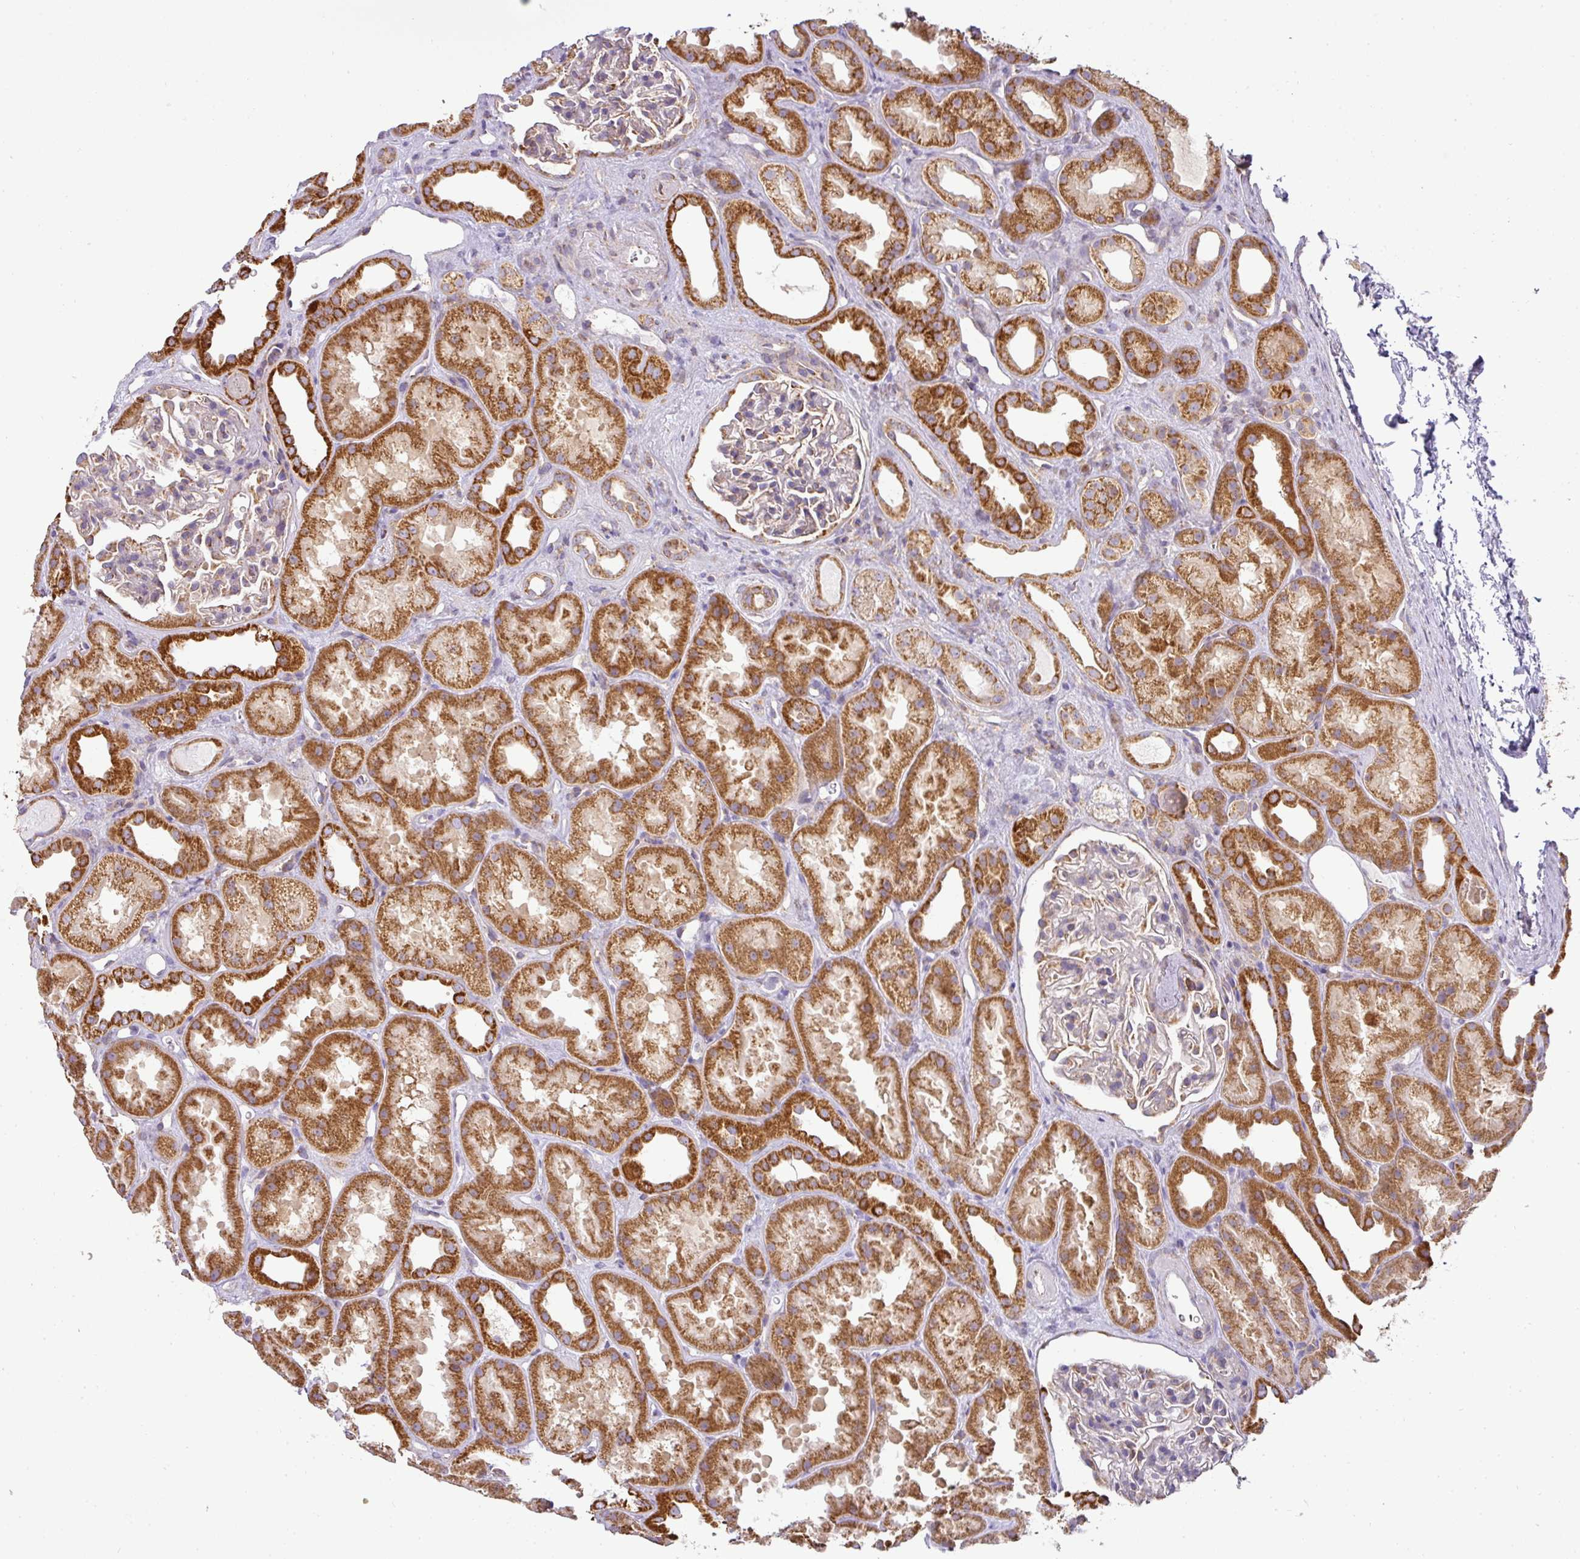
{"staining": {"intensity": "moderate", "quantity": "25%-75%", "location": "cytoplasmic/membranous"}, "tissue": "kidney", "cell_type": "Cells in glomeruli", "image_type": "normal", "snomed": [{"axis": "morphology", "description": "Normal tissue, NOS"}, {"axis": "topography", "description": "Kidney"}], "caption": "Benign kidney reveals moderate cytoplasmic/membranous expression in approximately 25%-75% of cells in glomeruli (DAB (3,3'-diaminobenzidine) IHC with brightfield microscopy, high magnification)..", "gene": "ZNF211", "patient": {"sex": "male", "age": 61}}